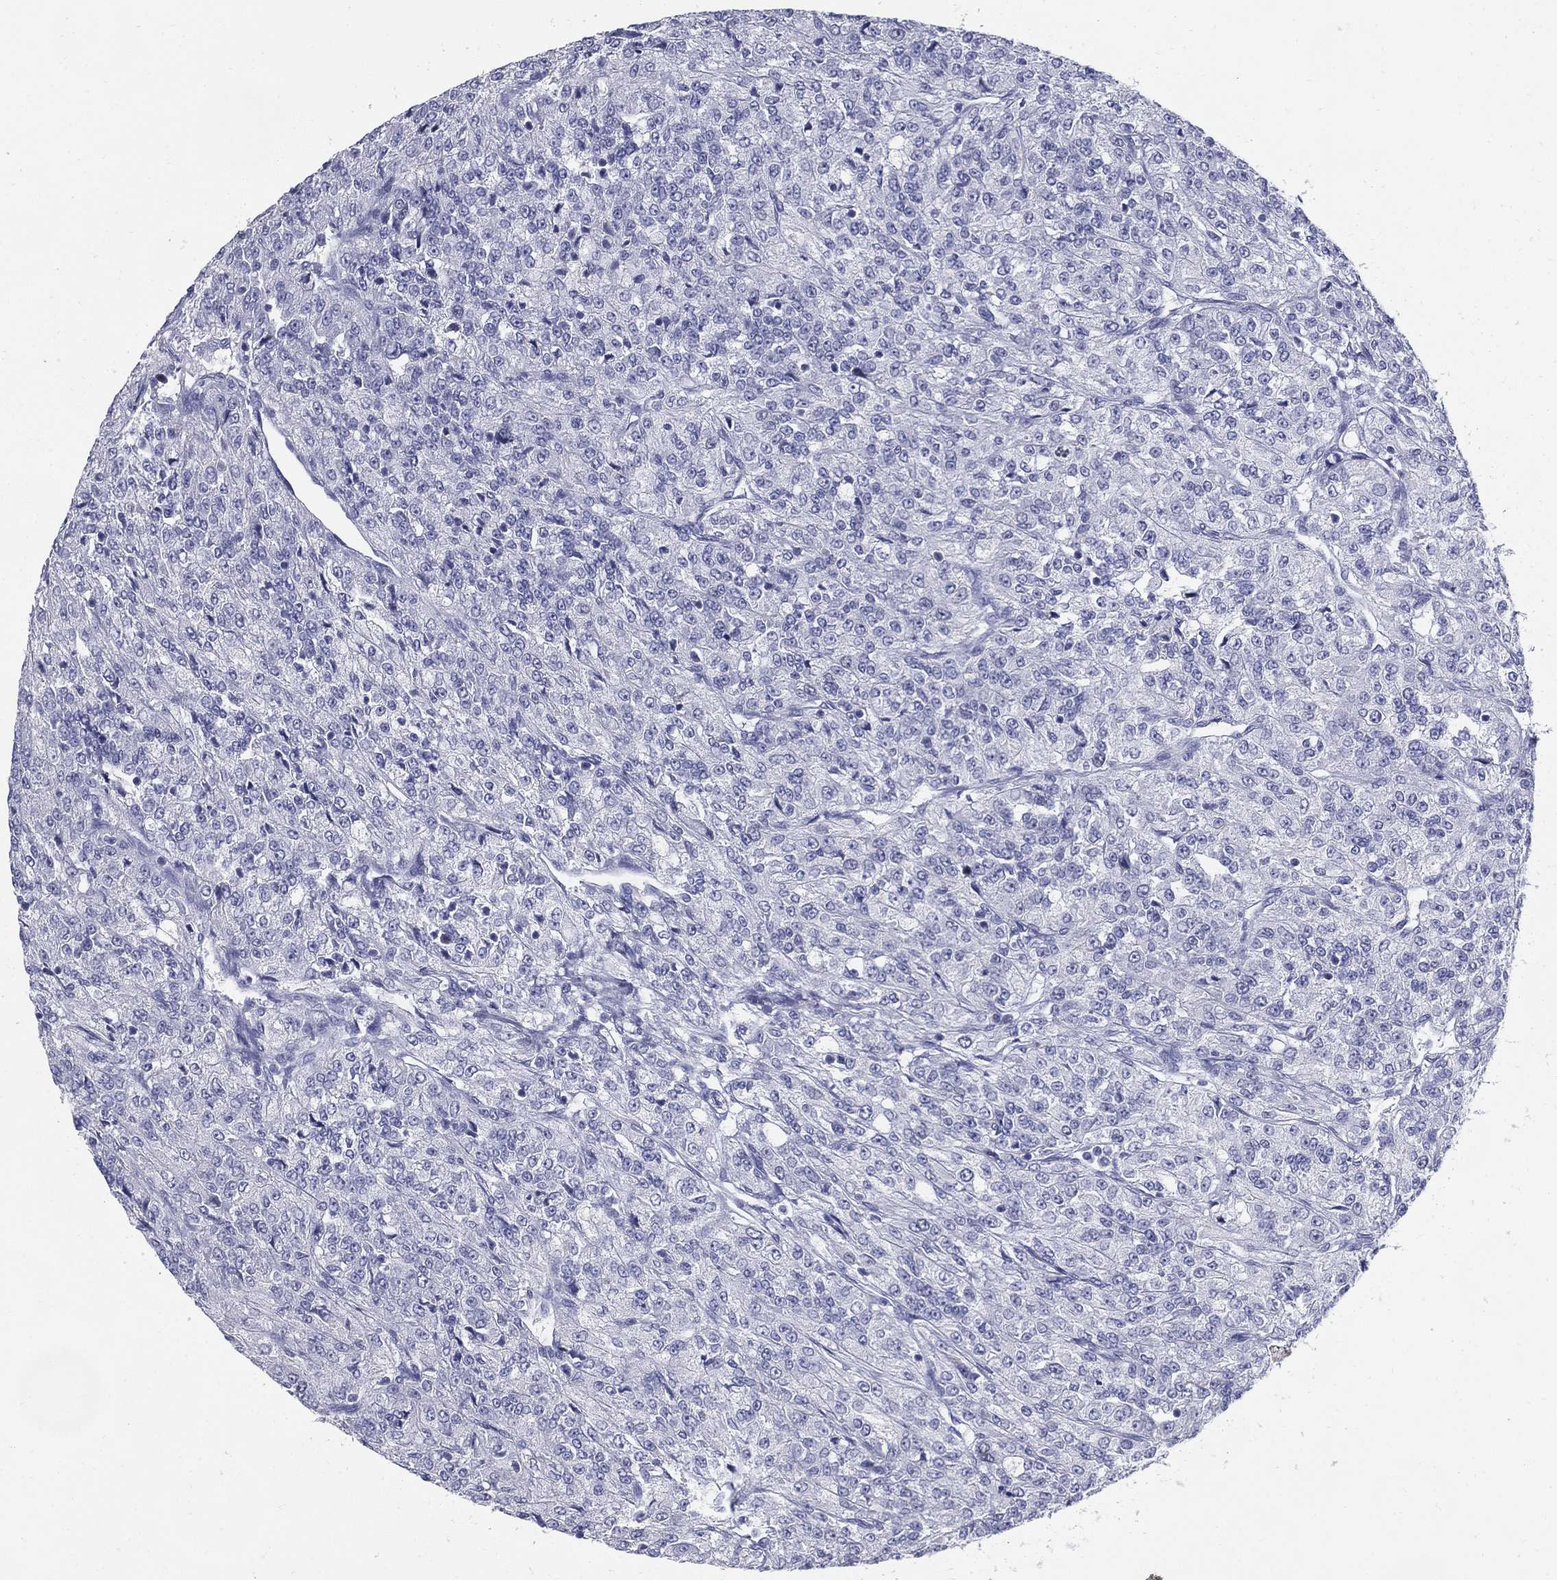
{"staining": {"intensity": "negative", "quantity": "none", "location": "none"}, "tissue": "renal cancer", "cell_type": "Tumor cells", "image_type": "cancer", "snomed": [{"axis": "morphology", "description": "Adenocarcinoma, NOS"}, {"axis": "topography", "description": "Kidney"}], "caption": "Adenocarcinoma (renal) was stained to show a protein in brown. There is no significant positivity in tumor cells.", "gene": "KIF2C", "patient": {"sex": "female", "age": 63}}